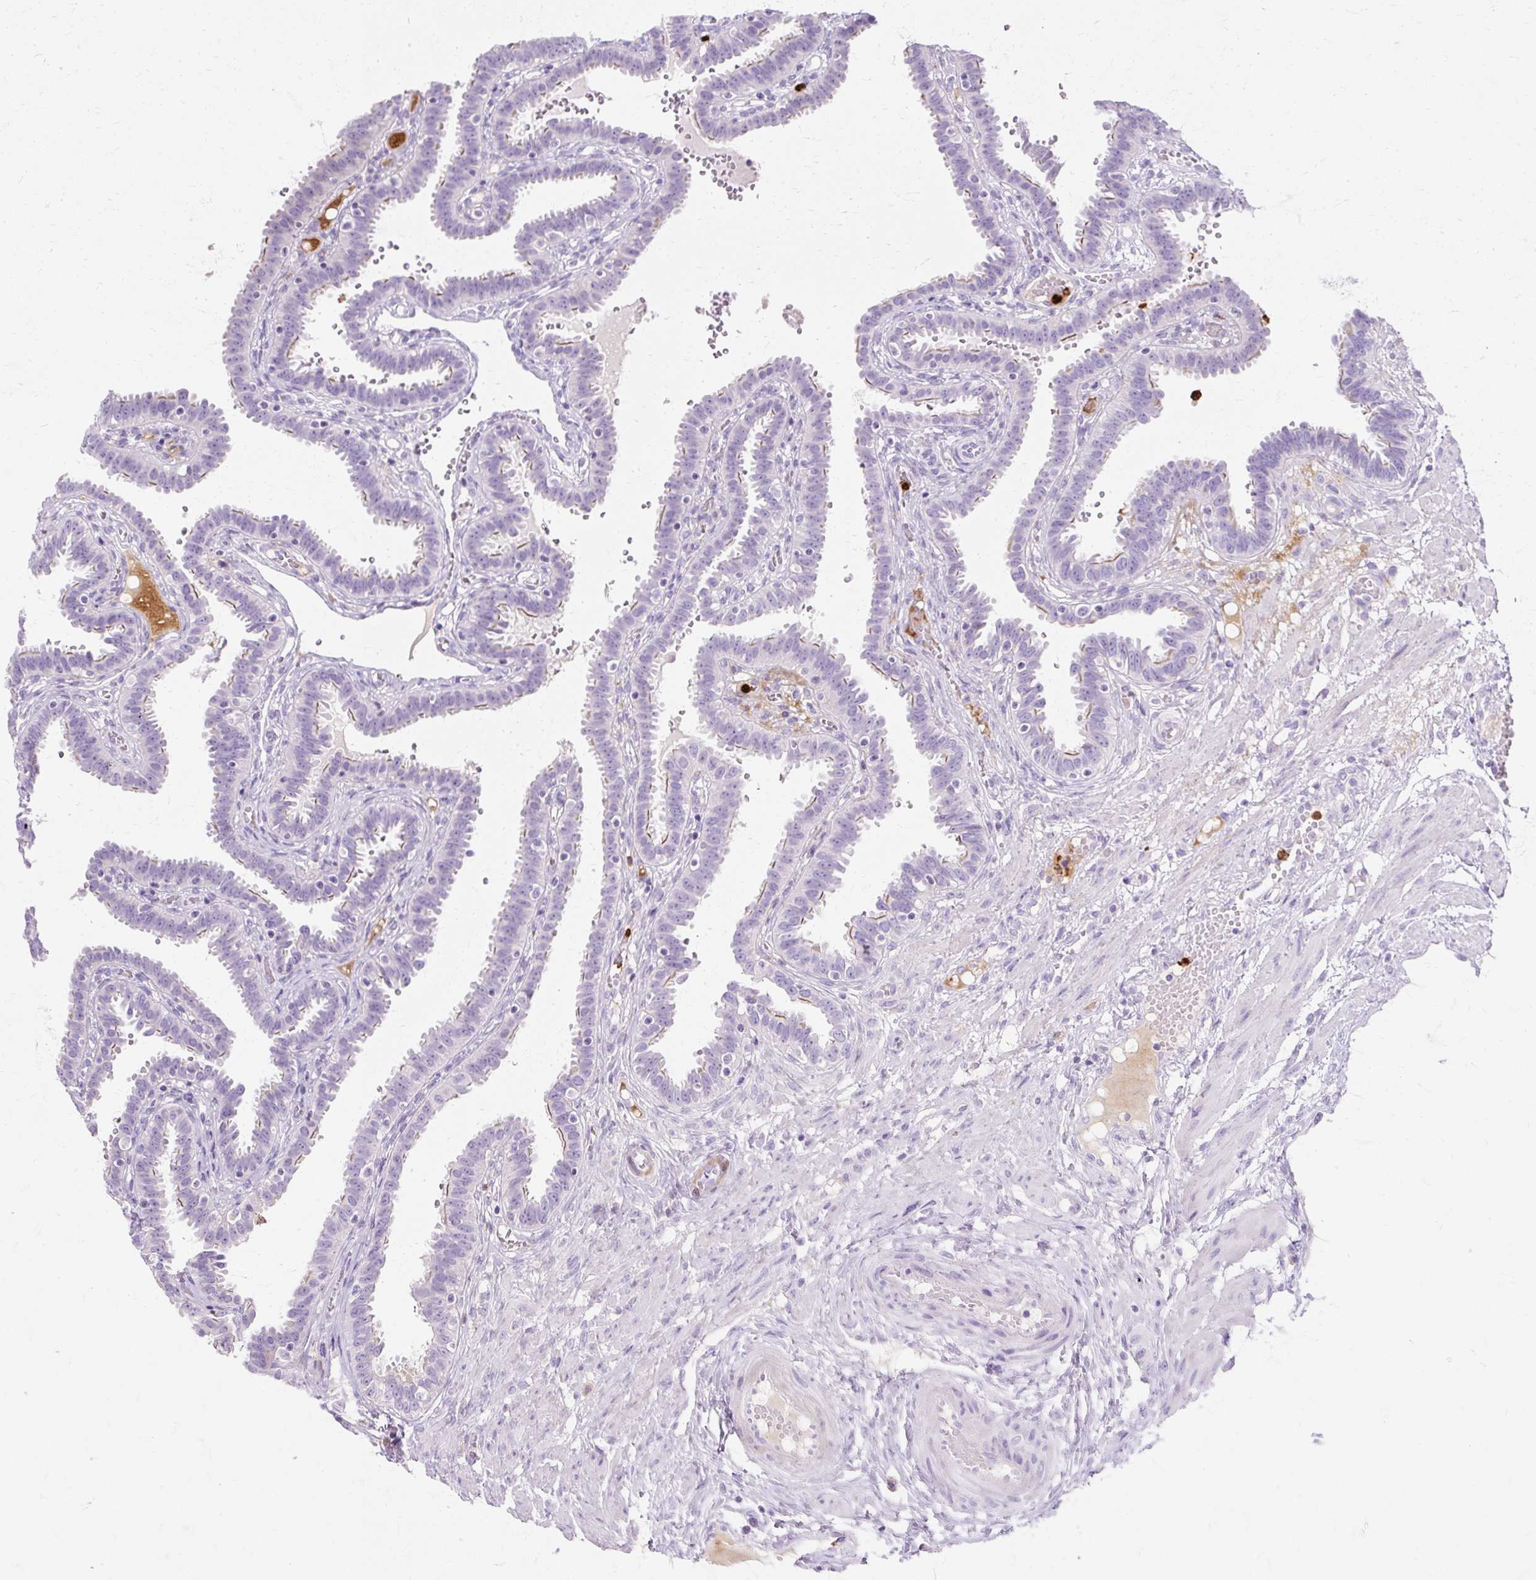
{"staining": {"intensity": "negative", "quantity": "none", "location": "none"}, "tissue": "fallopian tube", "cell_type": "Glandular cells", "image_type": "normal", "snomed": [{"axis": "morphology", "description": "Normal tissue, NOS"}, {"axis": "topography", "description": "Fallopian tube"}], "caption": "A high-resolution image shows IHC staining of unremarkable fallopian tube, which displays no significant staining in glandular cells. (Brightfield microscopy of DAB immunohistochemistry (IHC) at high magnification).", "gene": "DEFA1B", "patient": {"sex": "female", "age": 37}}